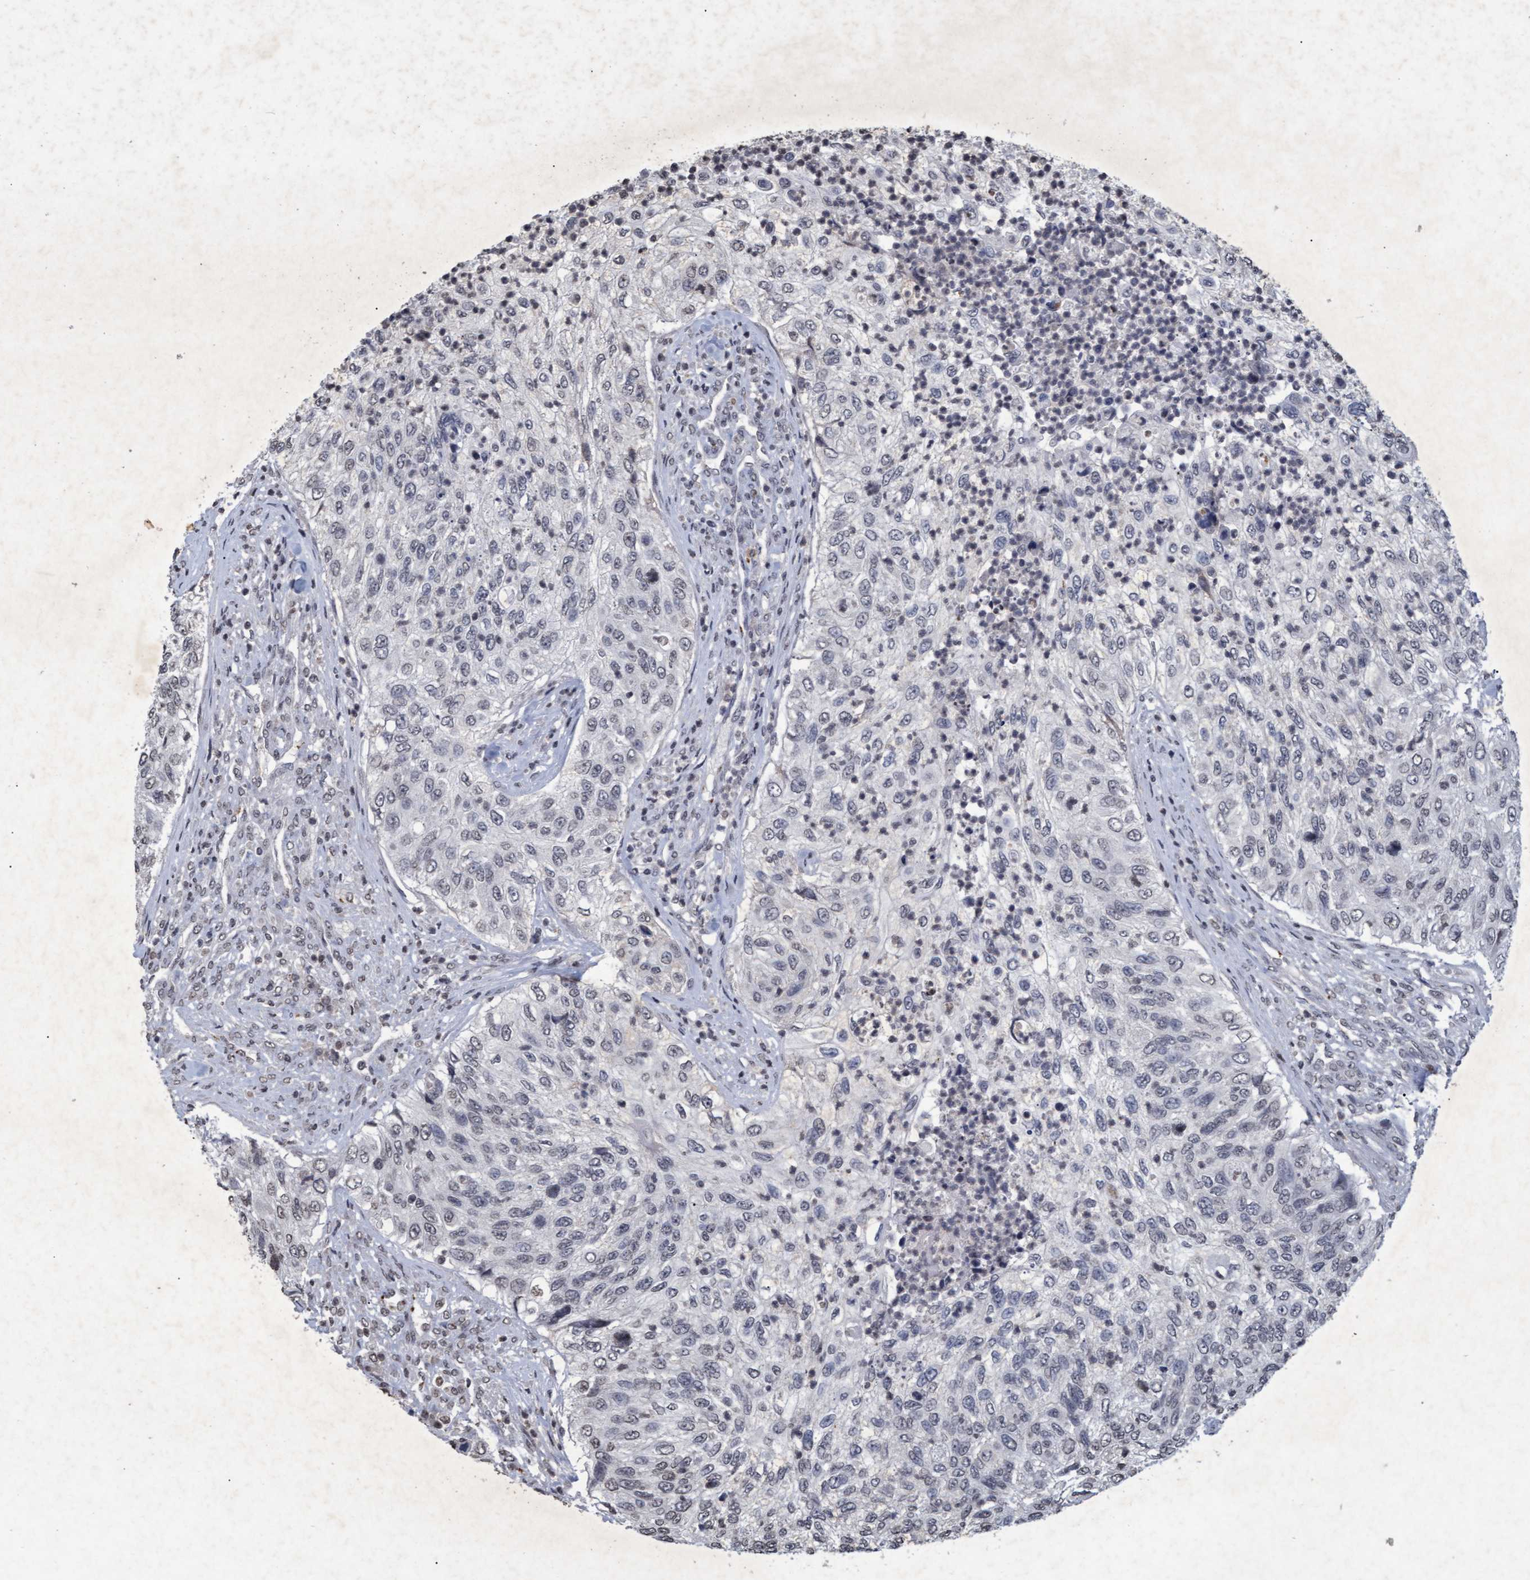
{"staining": {"intensity": "negative", "quantity": "none", "location": "none"}, "tissue": "urothelial cancer", "cell_type": "Tumor cells", "image_type": "cancer", "snomed": [{"axis": "morphology", "description": "Urothelial carcinoma, High grade"}, {"axis": "topography", "description": "Urinary bladder"}], "caption": "The histopathology image exhibits no significant expression in tumor cells of high-grade urothelial carcinoma. (DAB immunohistochemistry (IHC) visualized using brightfield microscopy, high magnification).", "gene": "GALC", "patient": {"sex": "female", "age": 60}}